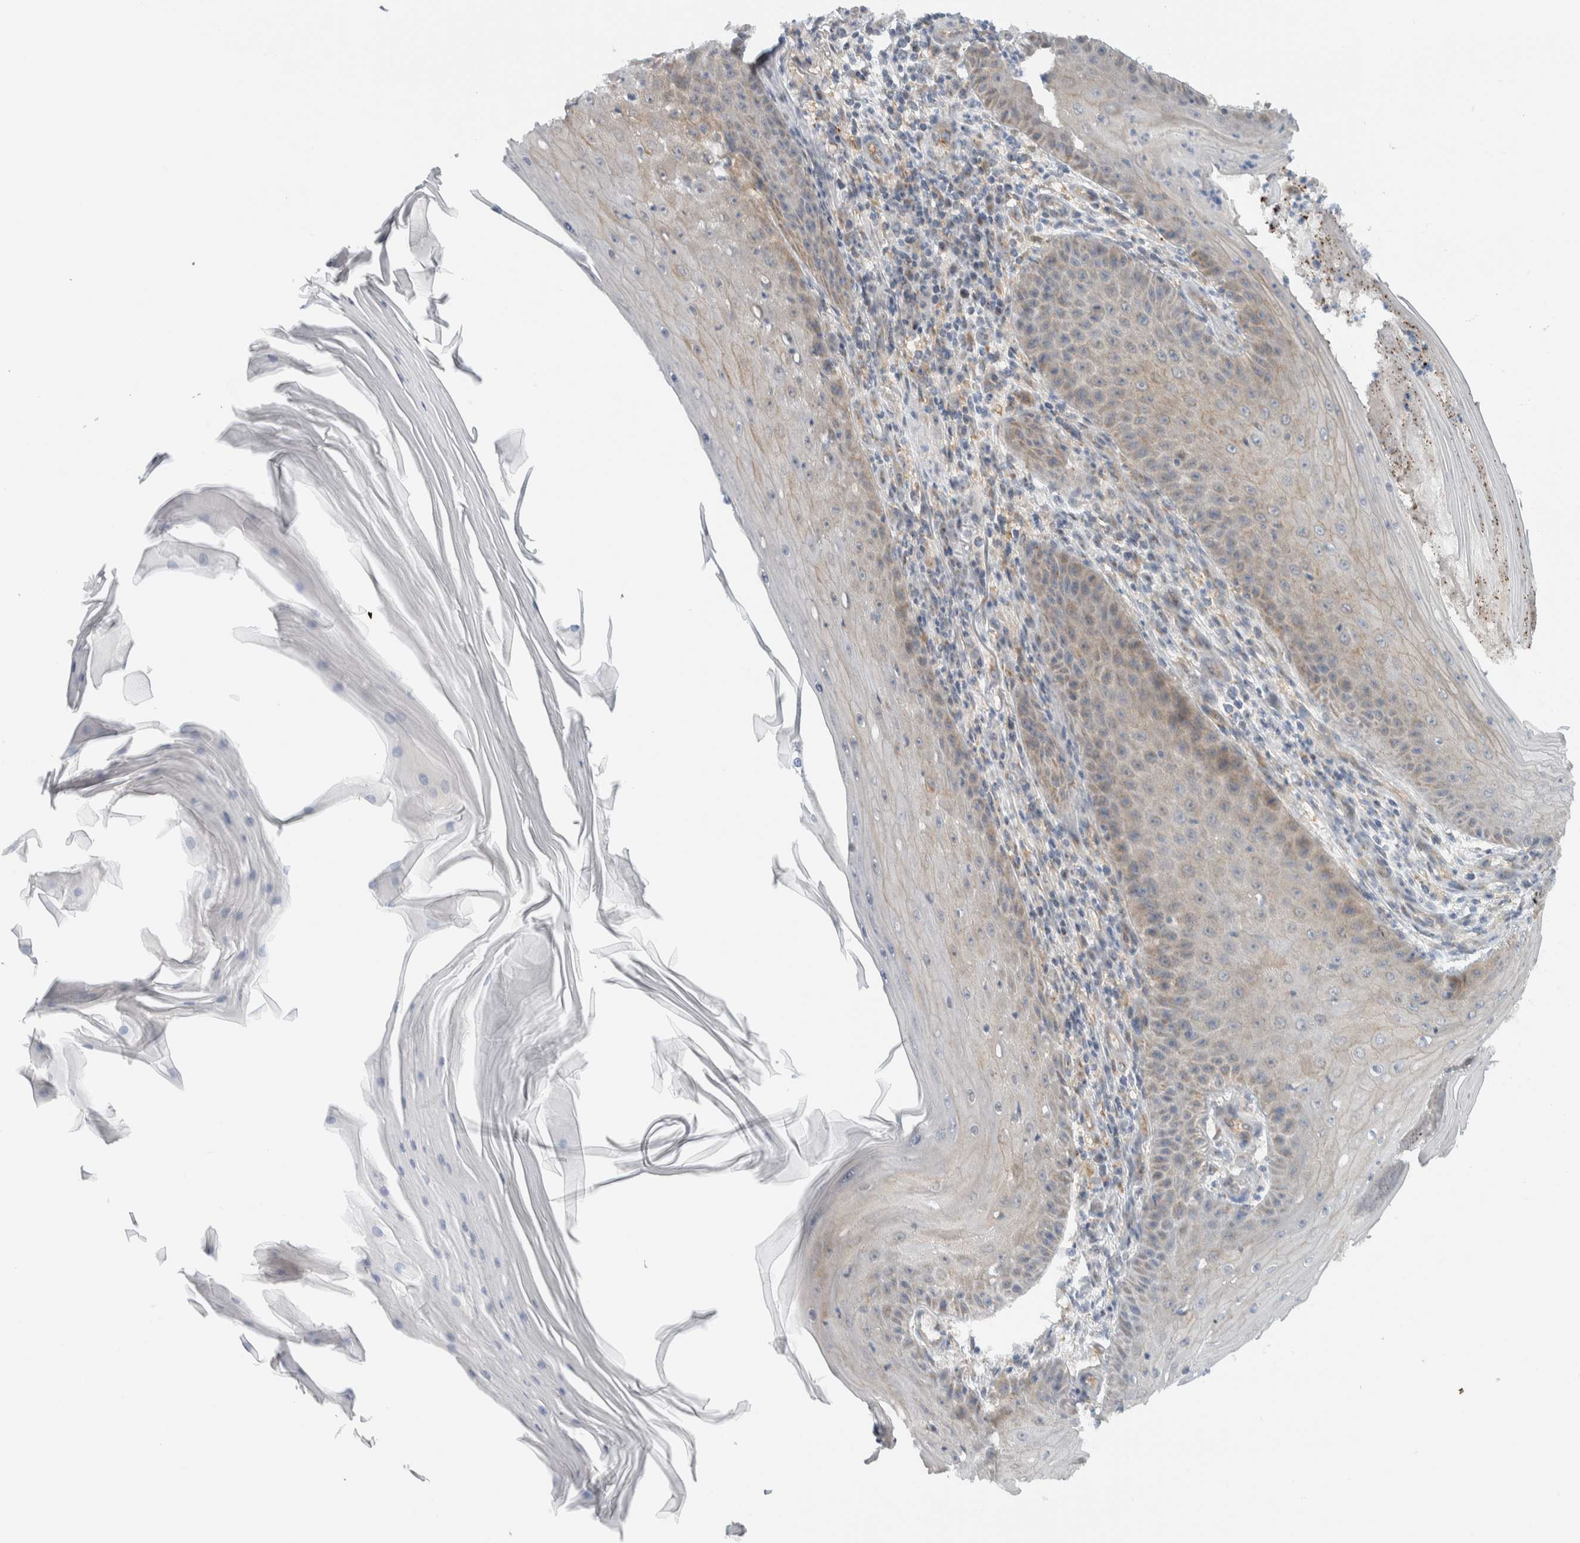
{"staining": {"intensity": "weak", "quantity": "<25%", "location": "cytoplasmic/membranous"}, "tissue": "skin cancer", "cell_type": "Tumor cells", "image_type": "cancer", "snomed": [{"axis": "morphology", "description": "Squamous cell carcinoma, NOS"}, {"axis": "topography", "description": "Skin"}], "caption": "Immunohistochemical staining of human skin cancer displays no significant expression in tumor cells.", "gene": "RERE", "patient": {"sex": "female", "age": 73}}